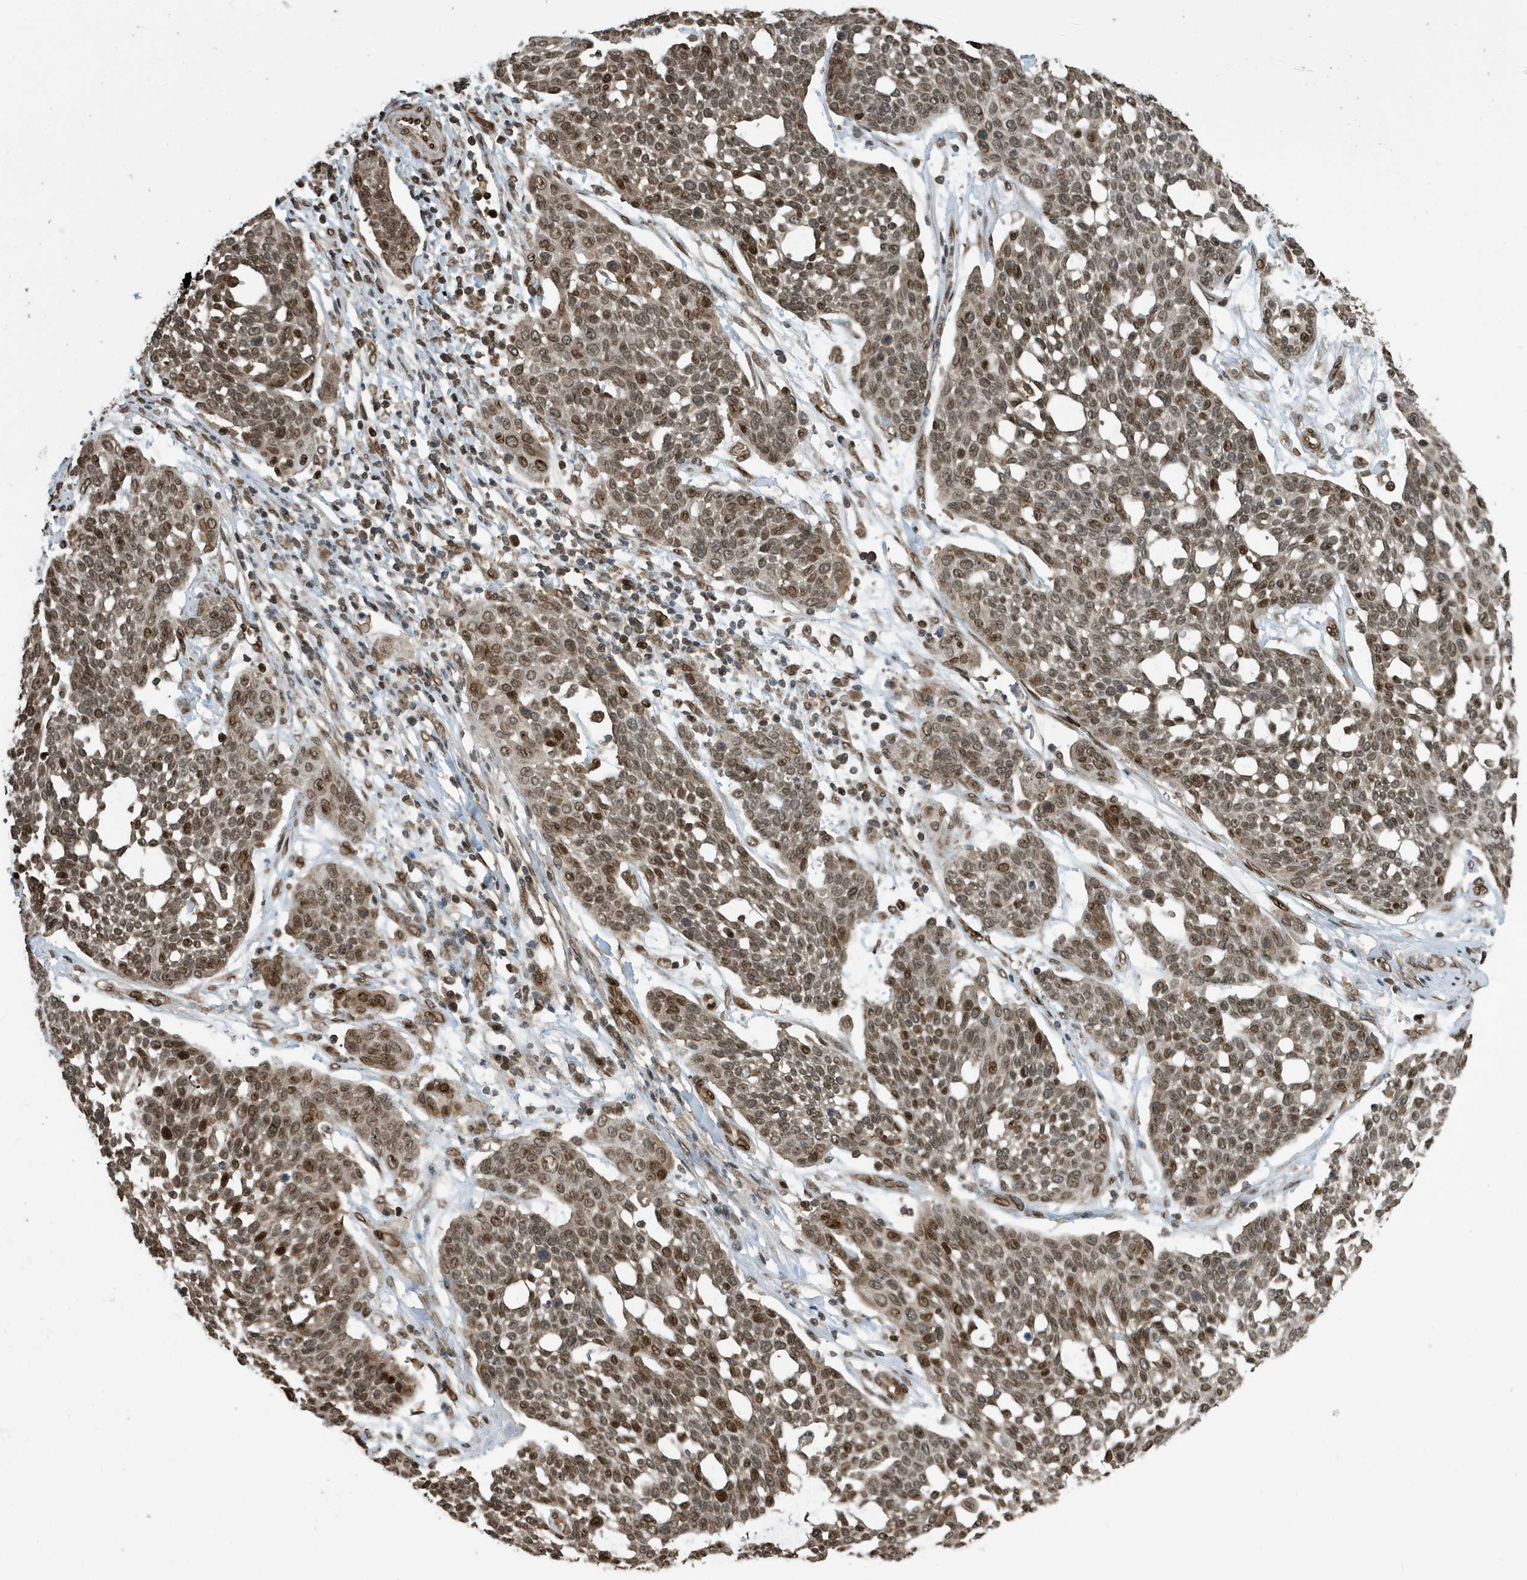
{"staining": {"intensity": "moderate", "quantity": ">75%", "location": "nuclear"}, "tissue": "cervical cancer", "cell_type": "Tumor cells", "image_type": "cancer", "snomed": [{"axis": "morphology", "description": "Squamous cell carcinoma, NOS"}, {"axis": "topography", "description": "Cervix"}], "caption": "Protein expression analysis of cervical squamous cell carcinoma shows moderate nuclear expression in about >75% of tumor cells. (IHC, brightfield microscopy, high magnification).", "gene": "DUSP18", "patient": {"sex": "female", "age": 34}}